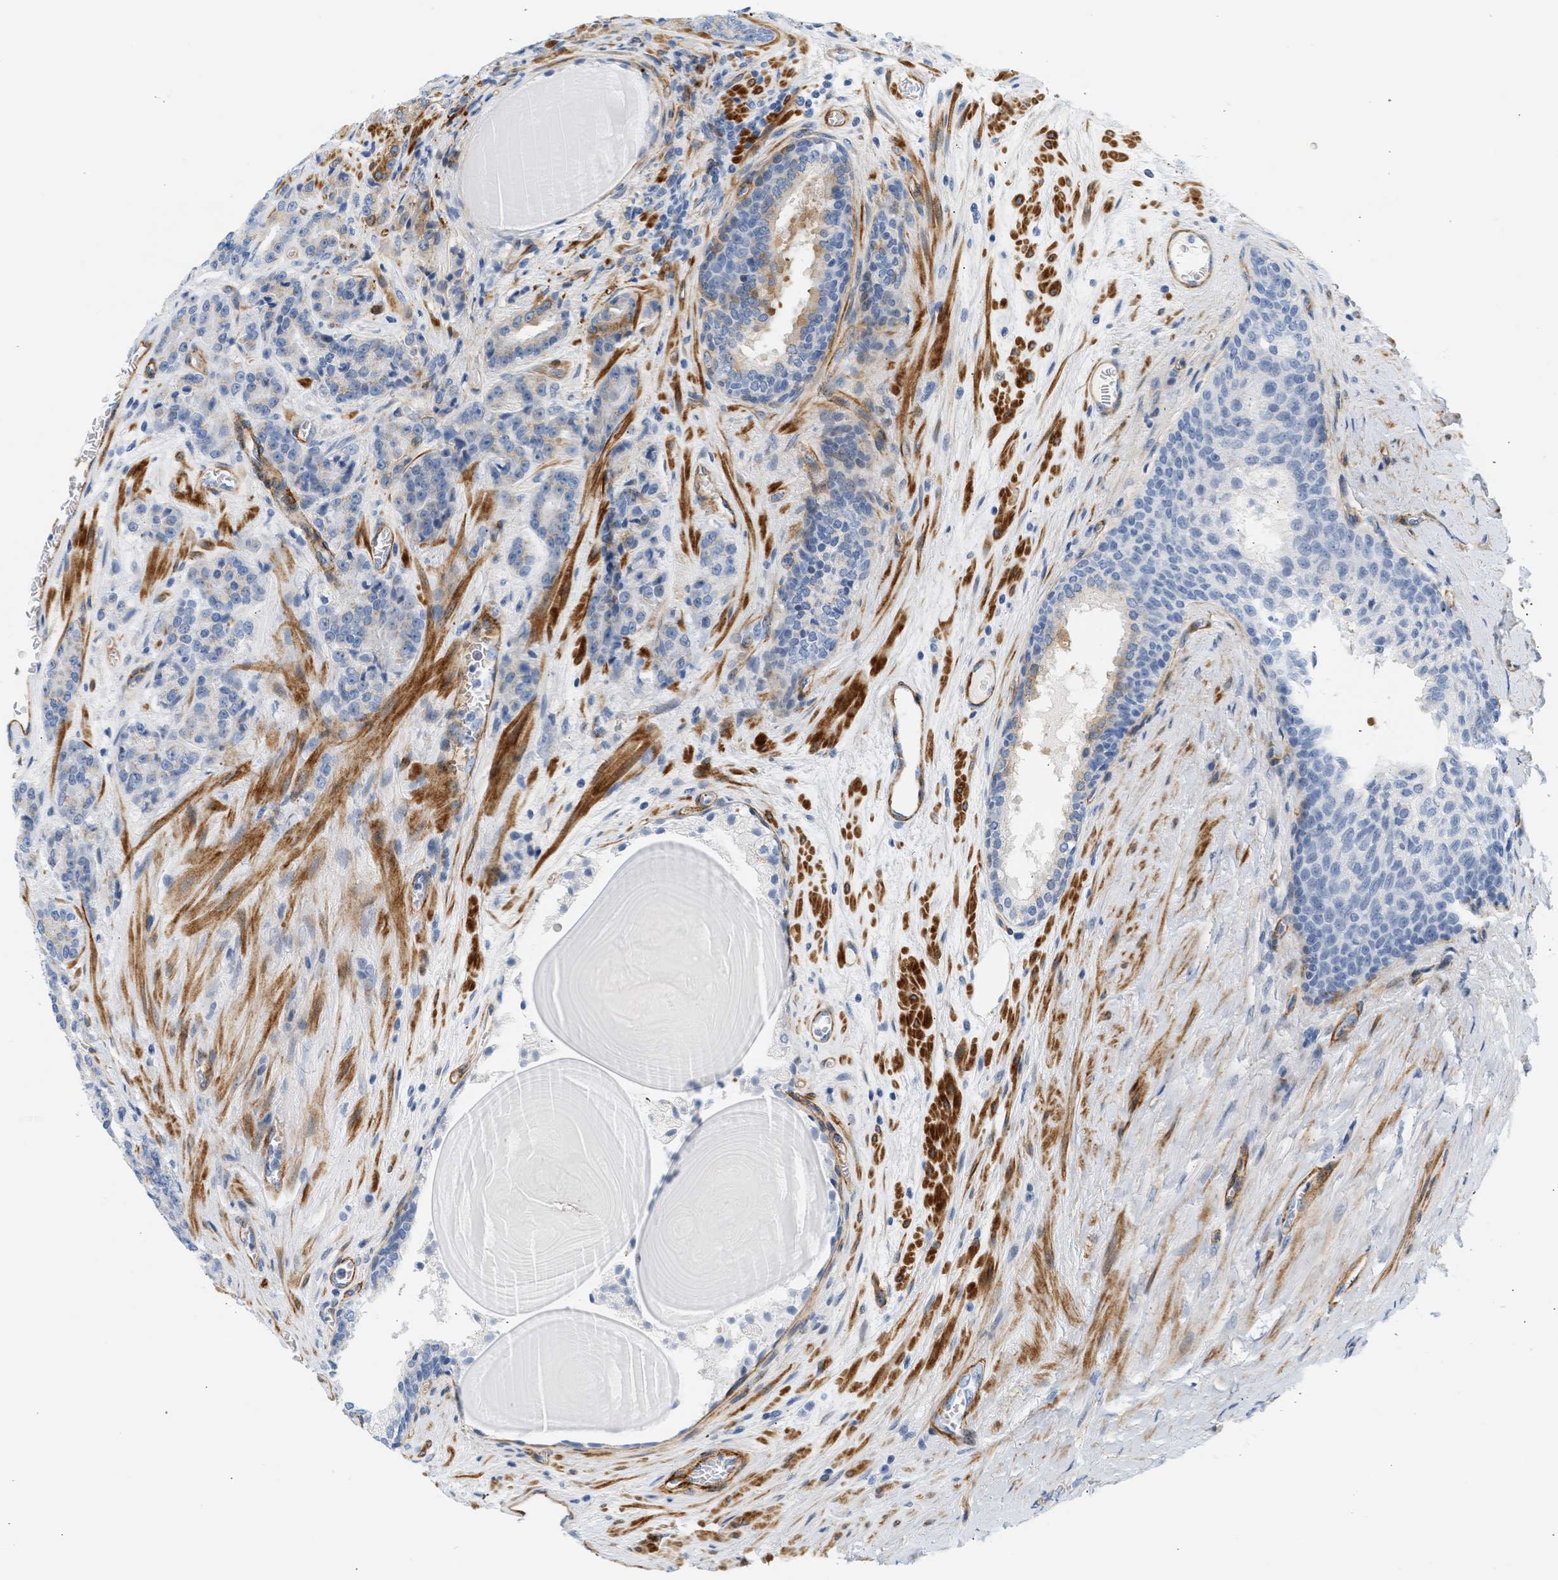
{"staining": {"intensity": "negative", "quantity": "none", "location": "none"}, "tissue": "prostate cancer", "cell_type": "Tumor cells", "image_type": "cancer", "snomed": [{"axis": "morphology", "description": "Adenocarcinoma, High grade"}, {"axis": "topography", "description": "Prostate"}], "caption": "Prostate cancer was stained to show a protein in brown. There is no significant expression in tumor cells.", "gene": "SLC30A7", "patient": {"sex": "male", "age": 60}}